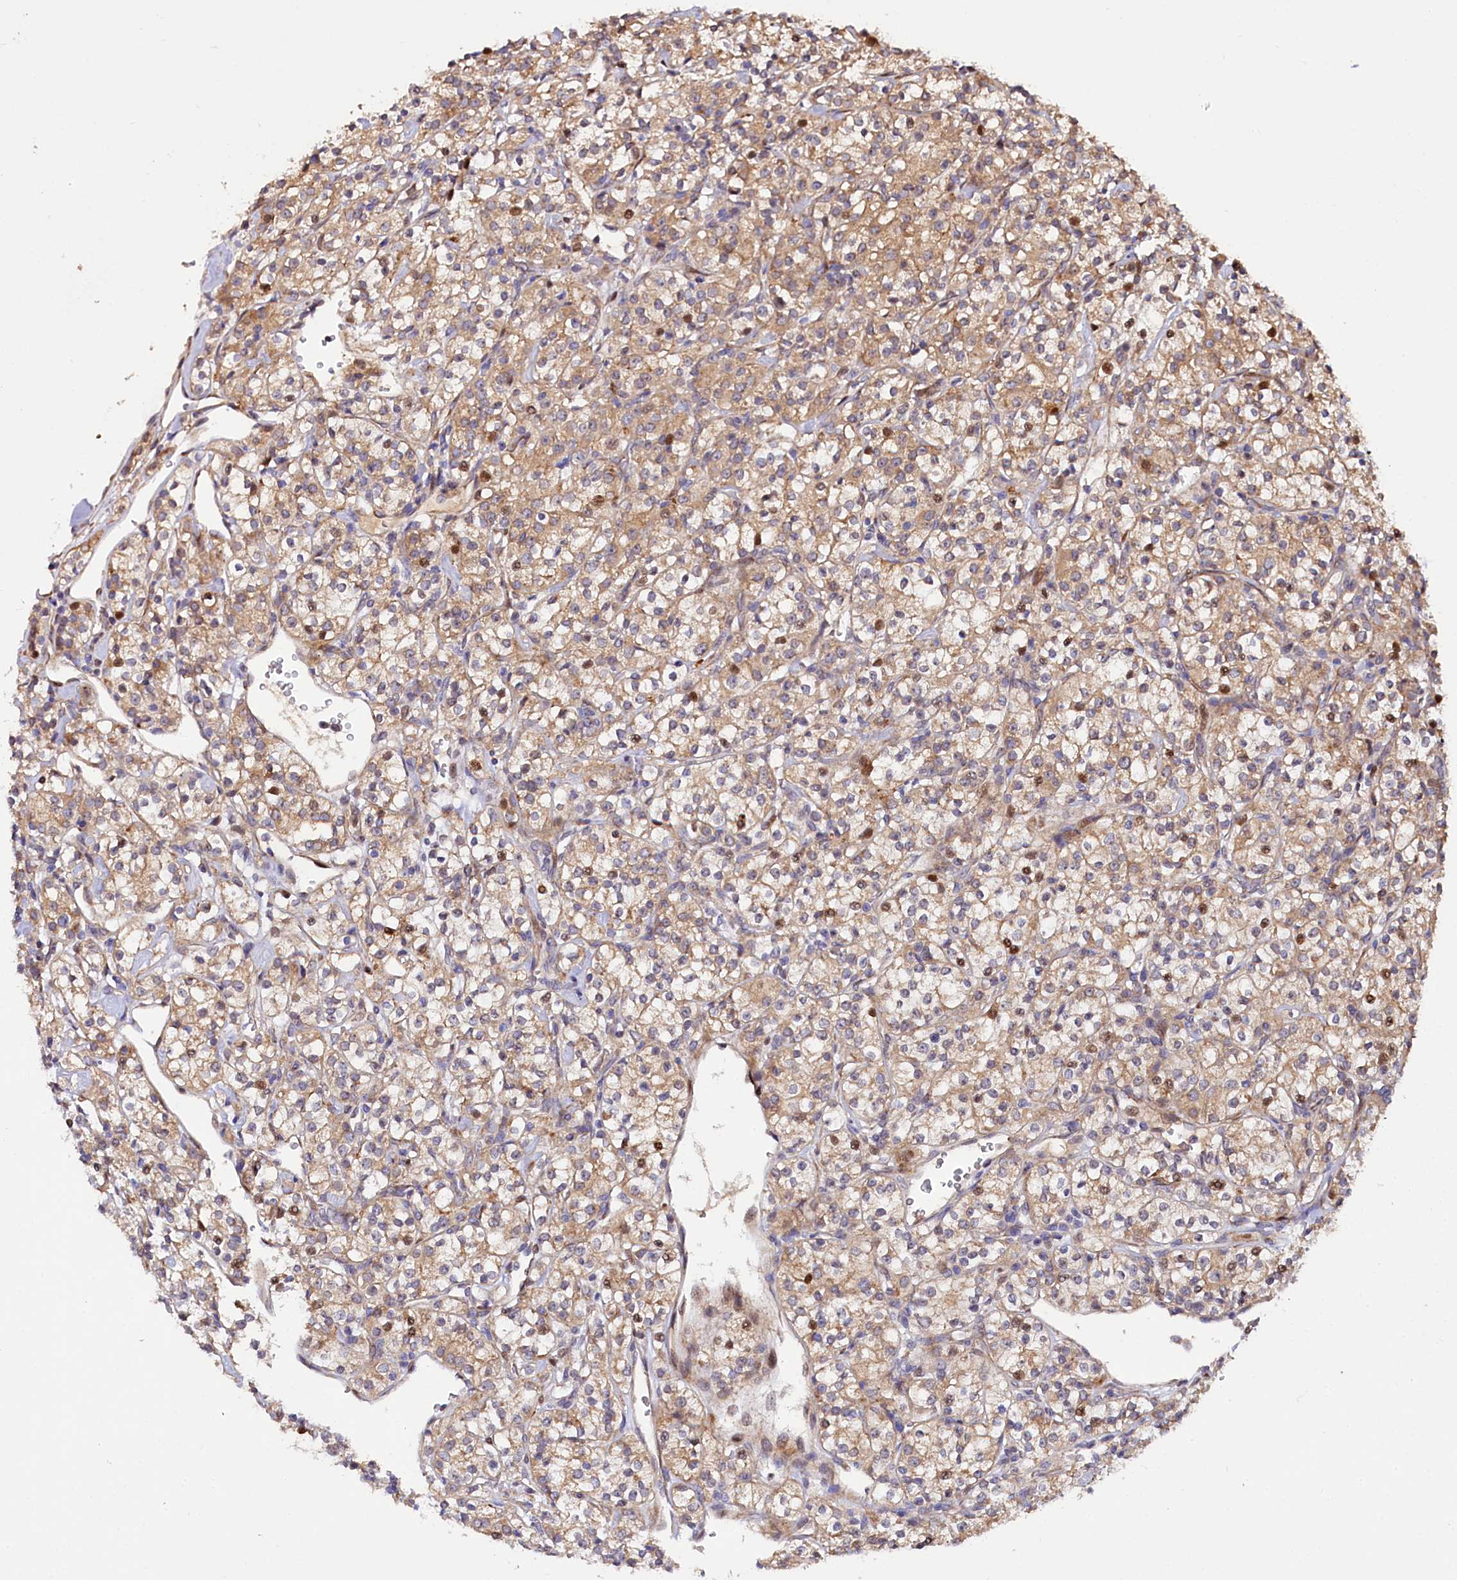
{"staining": {"intensity": "moderate", "quantity": ">75%", "location": "cytoplasmic/membranous,nuclear"}, "tissue": "renal cancer", "cell_type": "Tumor cells", "image_type": "cancer", "snomed": [{"axis": "morphology", "description": "Adenocarcinoma, NOS"}, {"axis": "topography", "description": "Kidney"}], "caption": "There is medium levels of moderate cytoplasmic/membranous and nuclear staining in tumor cells of adenocarcinoma (renal), as demonstrated by immunohistochemical staining (brown color).", "gene": "PDZRN3", "patient": {"sex": "male", "age": 77}}